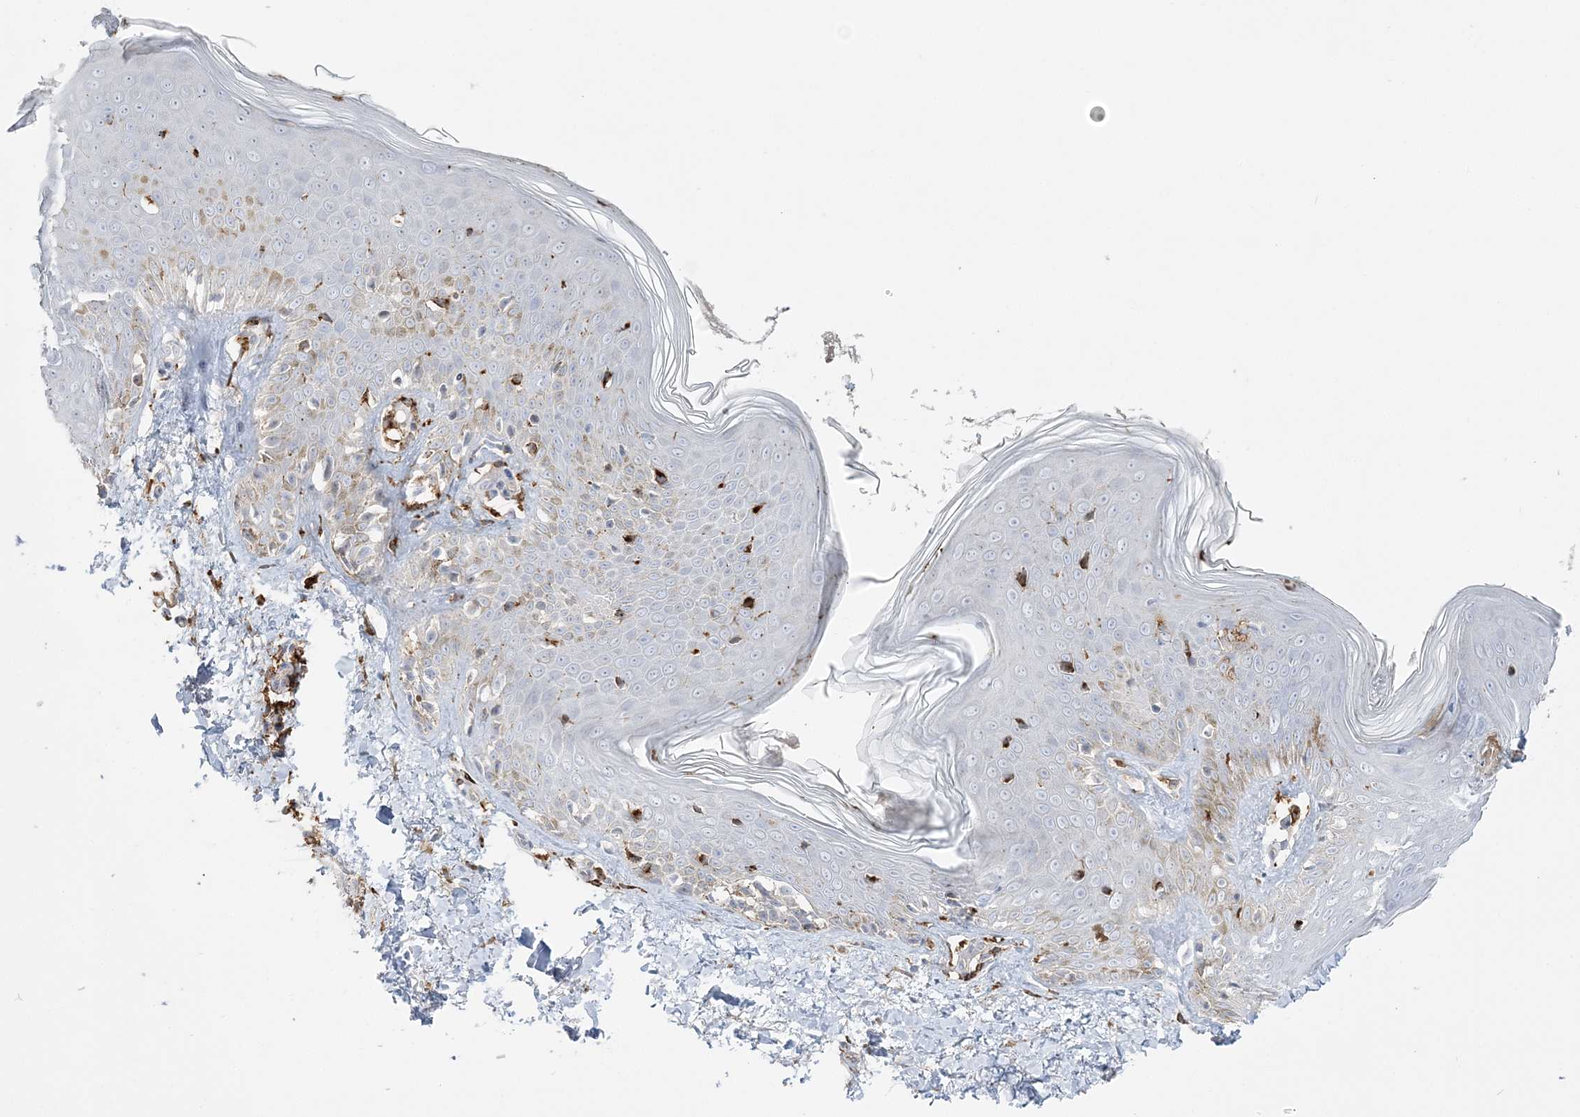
{"staining": {"intensity": "moderate", "quantity": ">75%", "location": "cytoplasmic/membranous"}, "tissue": "skin", "cell_type": "Fibroblasts", "image_type": "normal", "snomed": [{"axis": "morphology", "description": "Normal tissue, NOS"}, {"axis": "topography", "description": "Skin"}], "caption": "High-magnification brightfield microscopy of unremarkable skin stained with DAB (3,3'-diaminobenzidine) (brown) and counterstained with hematoxylin (blue). fibroblasts exhibit moderate cytoplasmic/membranous expression is seen in about>75% of cells.", "gene": "HAAO", "patient": {"sex": "male", "age": 37}}